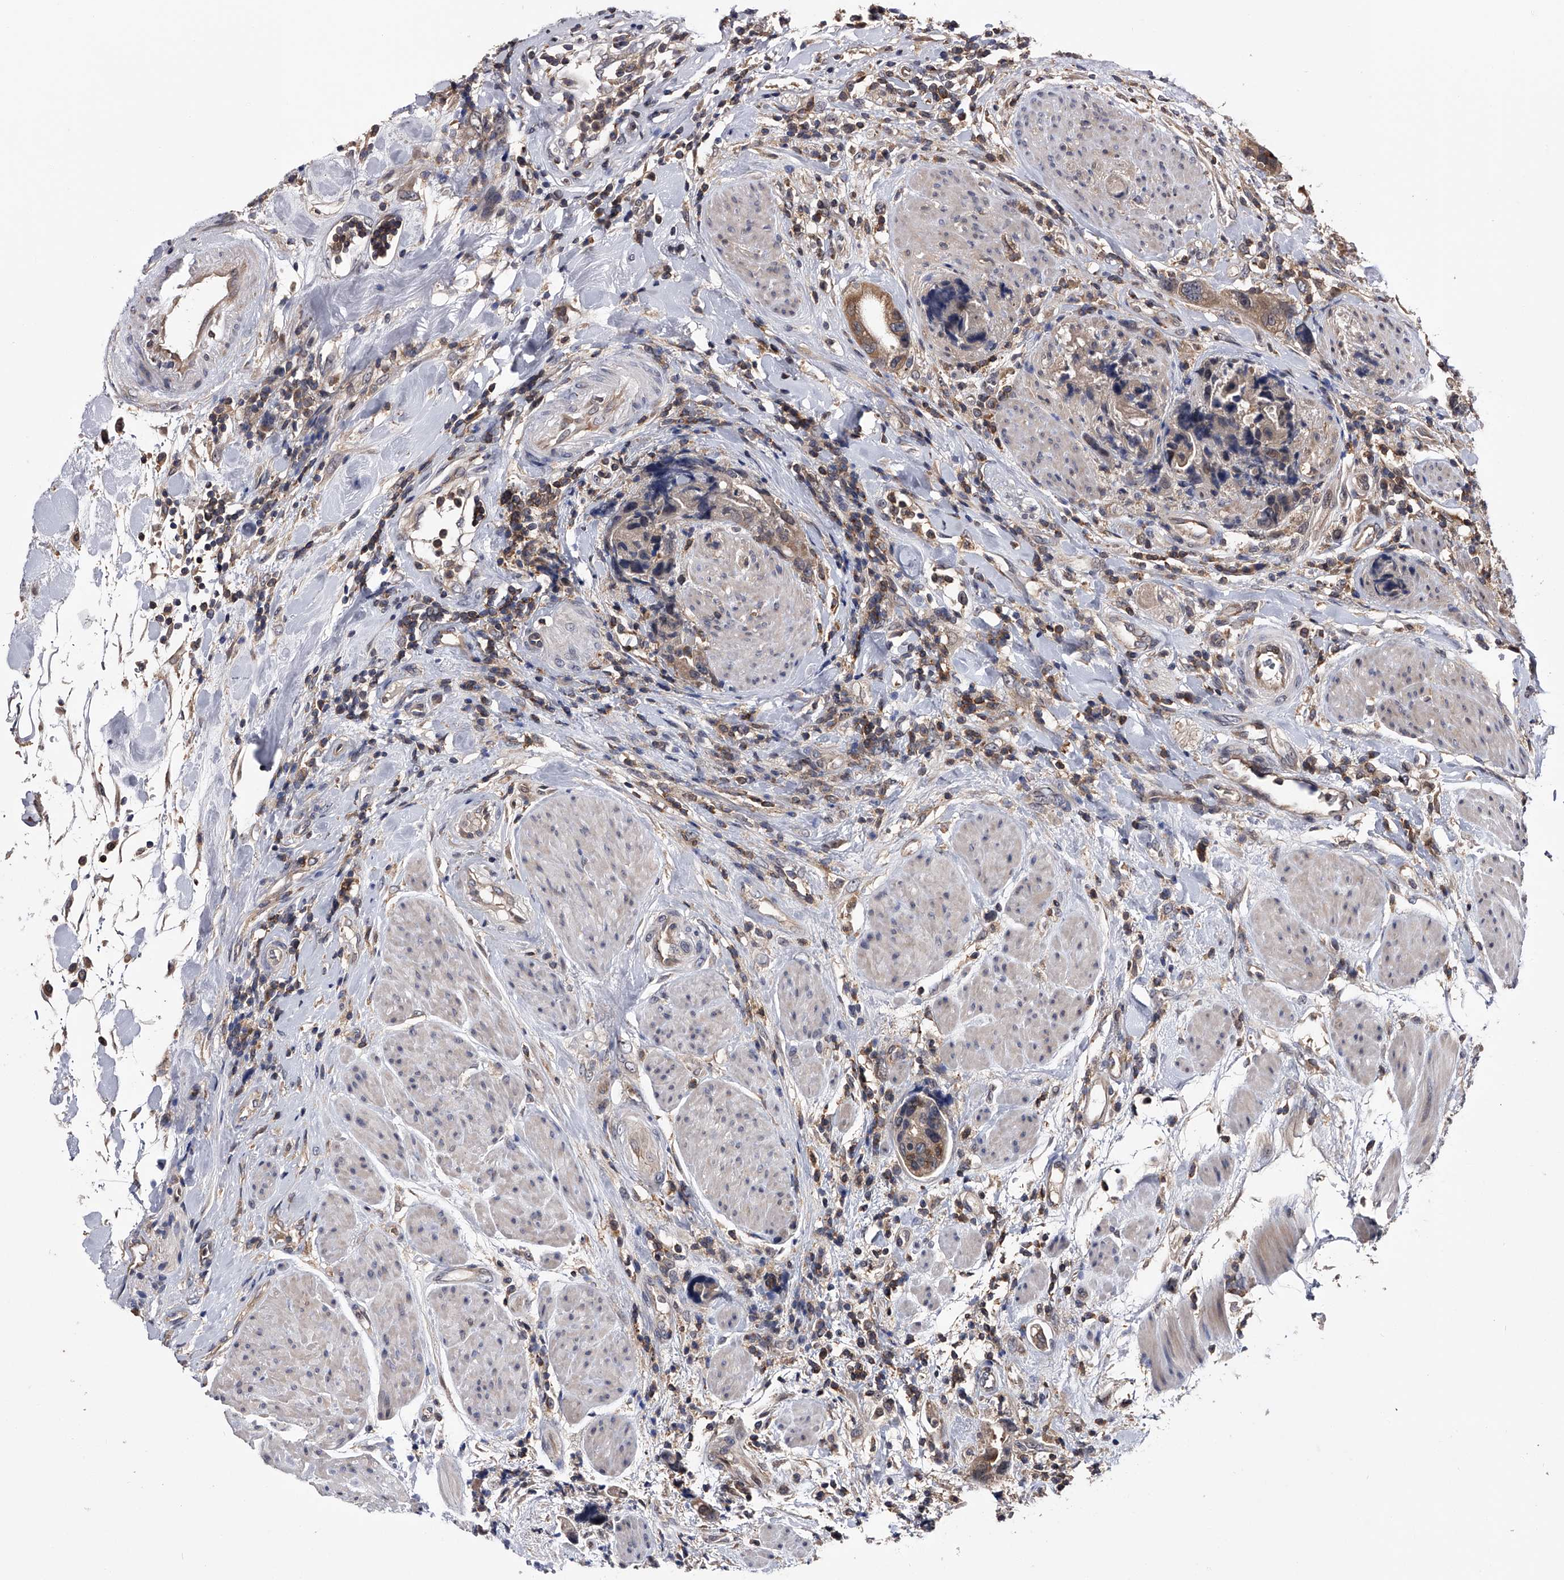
{"staining": {"intensity": "moderate", "quantity": ">75%", "location": "cytoplasmic/membranous"}, "tissue": "colon", "cell_type": "Endothelial cells", "image_type": "normal", "snomed": [{"axis": "morphology", "description": "Normal tissue, NOS"}, {"axis": "topography", "description": "Colon"}], "caption": "Approximately >75% of endothelial cells in unremarkable colon show moderate cytoplasmic/membranous protein expression as visualized by brown immunohistochemical staining.", "gene": "PAN3", "patient": {"sex": "female", "age": 79}}